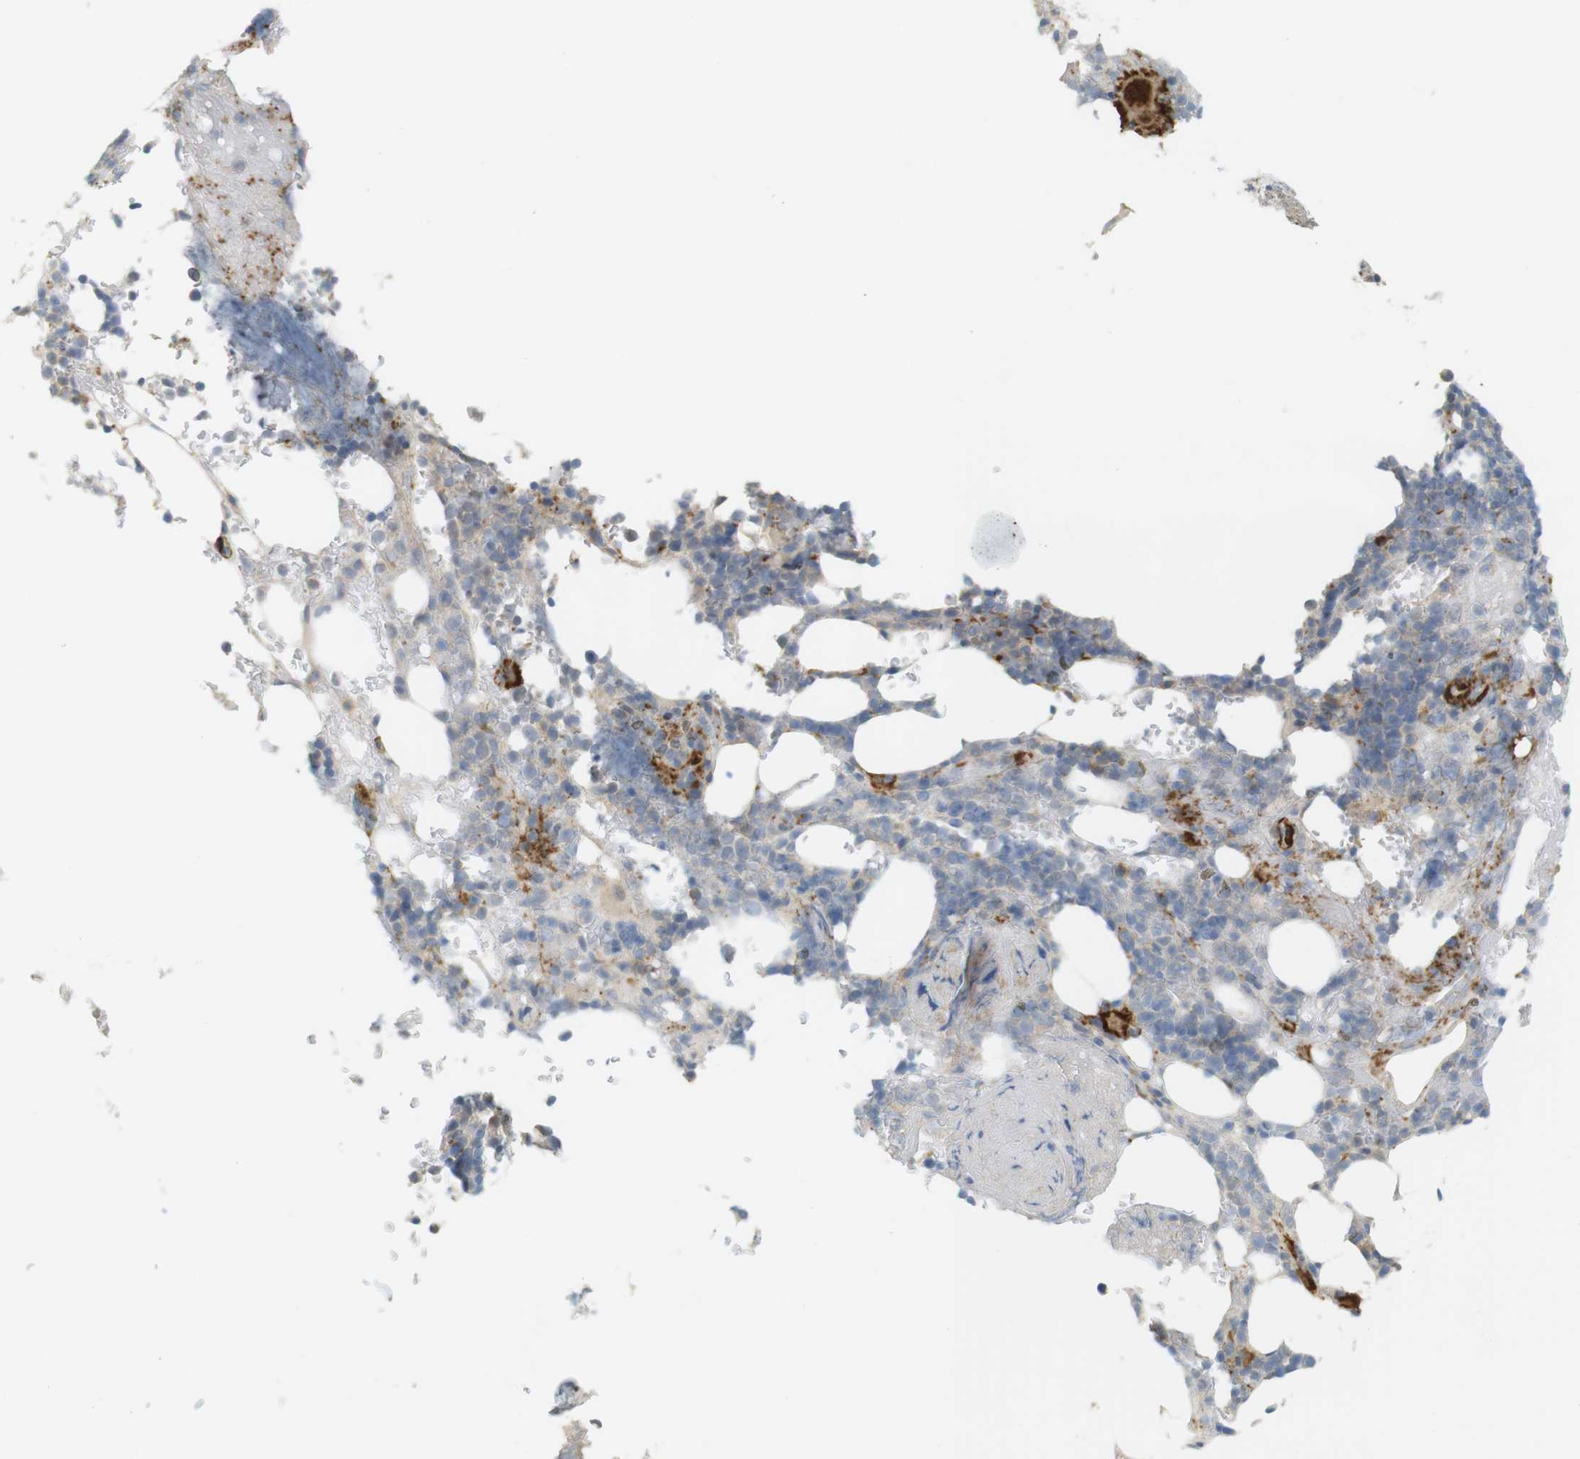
{"staining": {"intensity": "moderate", "quantity": "<25%", "location": "cytoplasmic/membranous"}, "tissue": "bone marrow", "cell_type": "Hematopoietic cells", "image_type": "normal", "snomed": [{"axis": "morphology", "description": "Normal tissue, NOS"}, {"axis": "topography", "description": "Bone marrow"}], "caption": "Moderate cytoplasmic/membranous expression is identified in about <25% of hematopoietic cells in unremarkable bone marrow.", "gene": "PDE3A", "patient": {"sex": "female", "age": 73}}